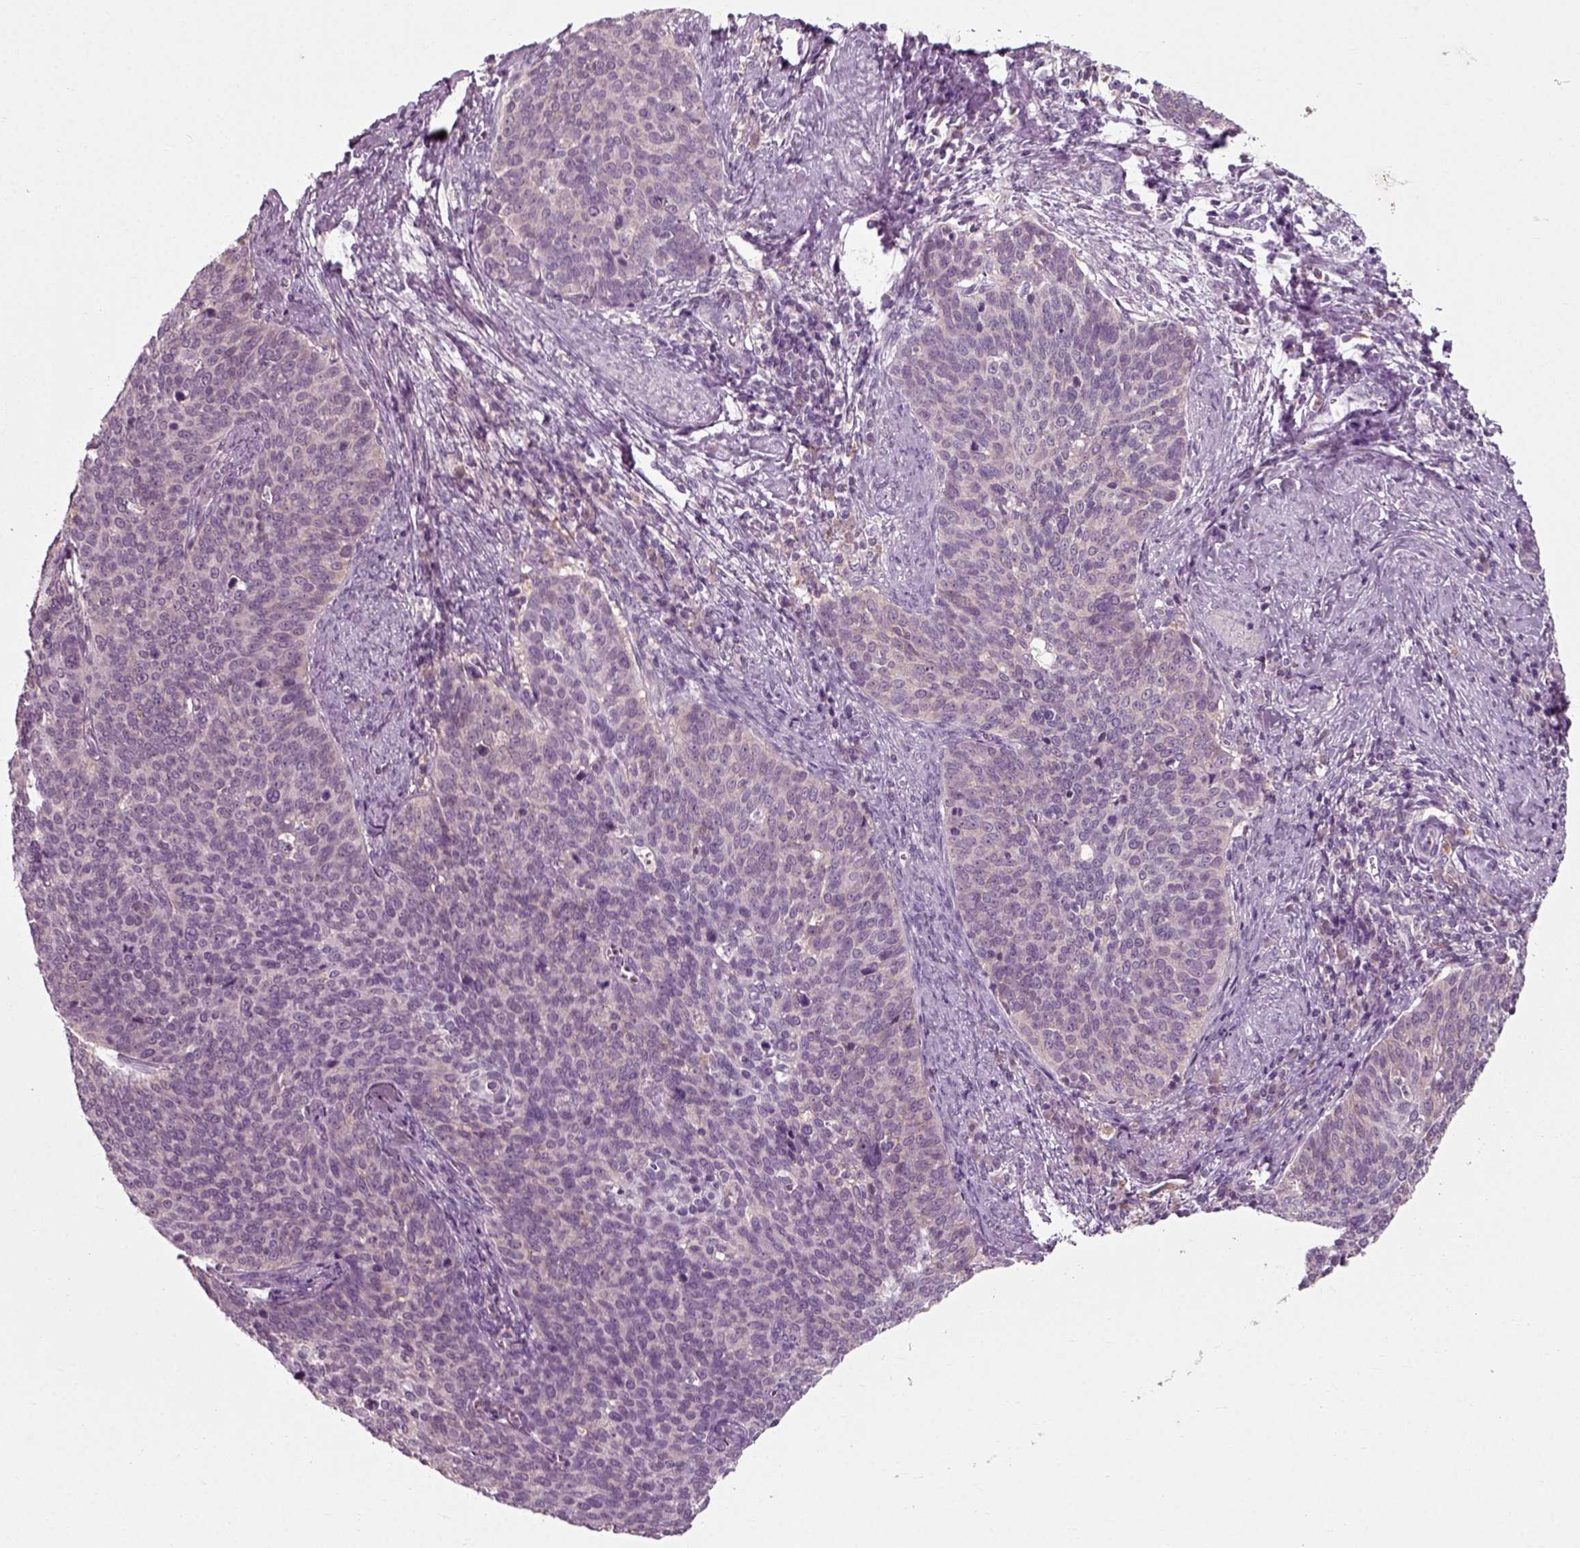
{"staining": {"intensity": "negative", "quantity": "none", "location": "none"}, "tissue": "cervical cancer", "cell_type": "Tumor cells", "image_type": "cancer", "snomed": [{"axis": "morphology", "description": "Normal tissue, NOS"}, {"axis": "morphology", "description": "Squamous cell carcinoma, NOS"}, {"axis": "topography", "description": "Cervix"}], "caption": "DAB immunohistochemical staining of human squamous cell carcinoma (cervical) displays no significant positivity in tumor cells. (Stains: DAB (3,3'-diaminobenzidine) immunohistochemistry (IHC) with hematoxylin counter stain, Microscopy: brightfield microscopy at high magnification).", "gene": "RND2", "patient": {"sex": "female", "age": 39}}